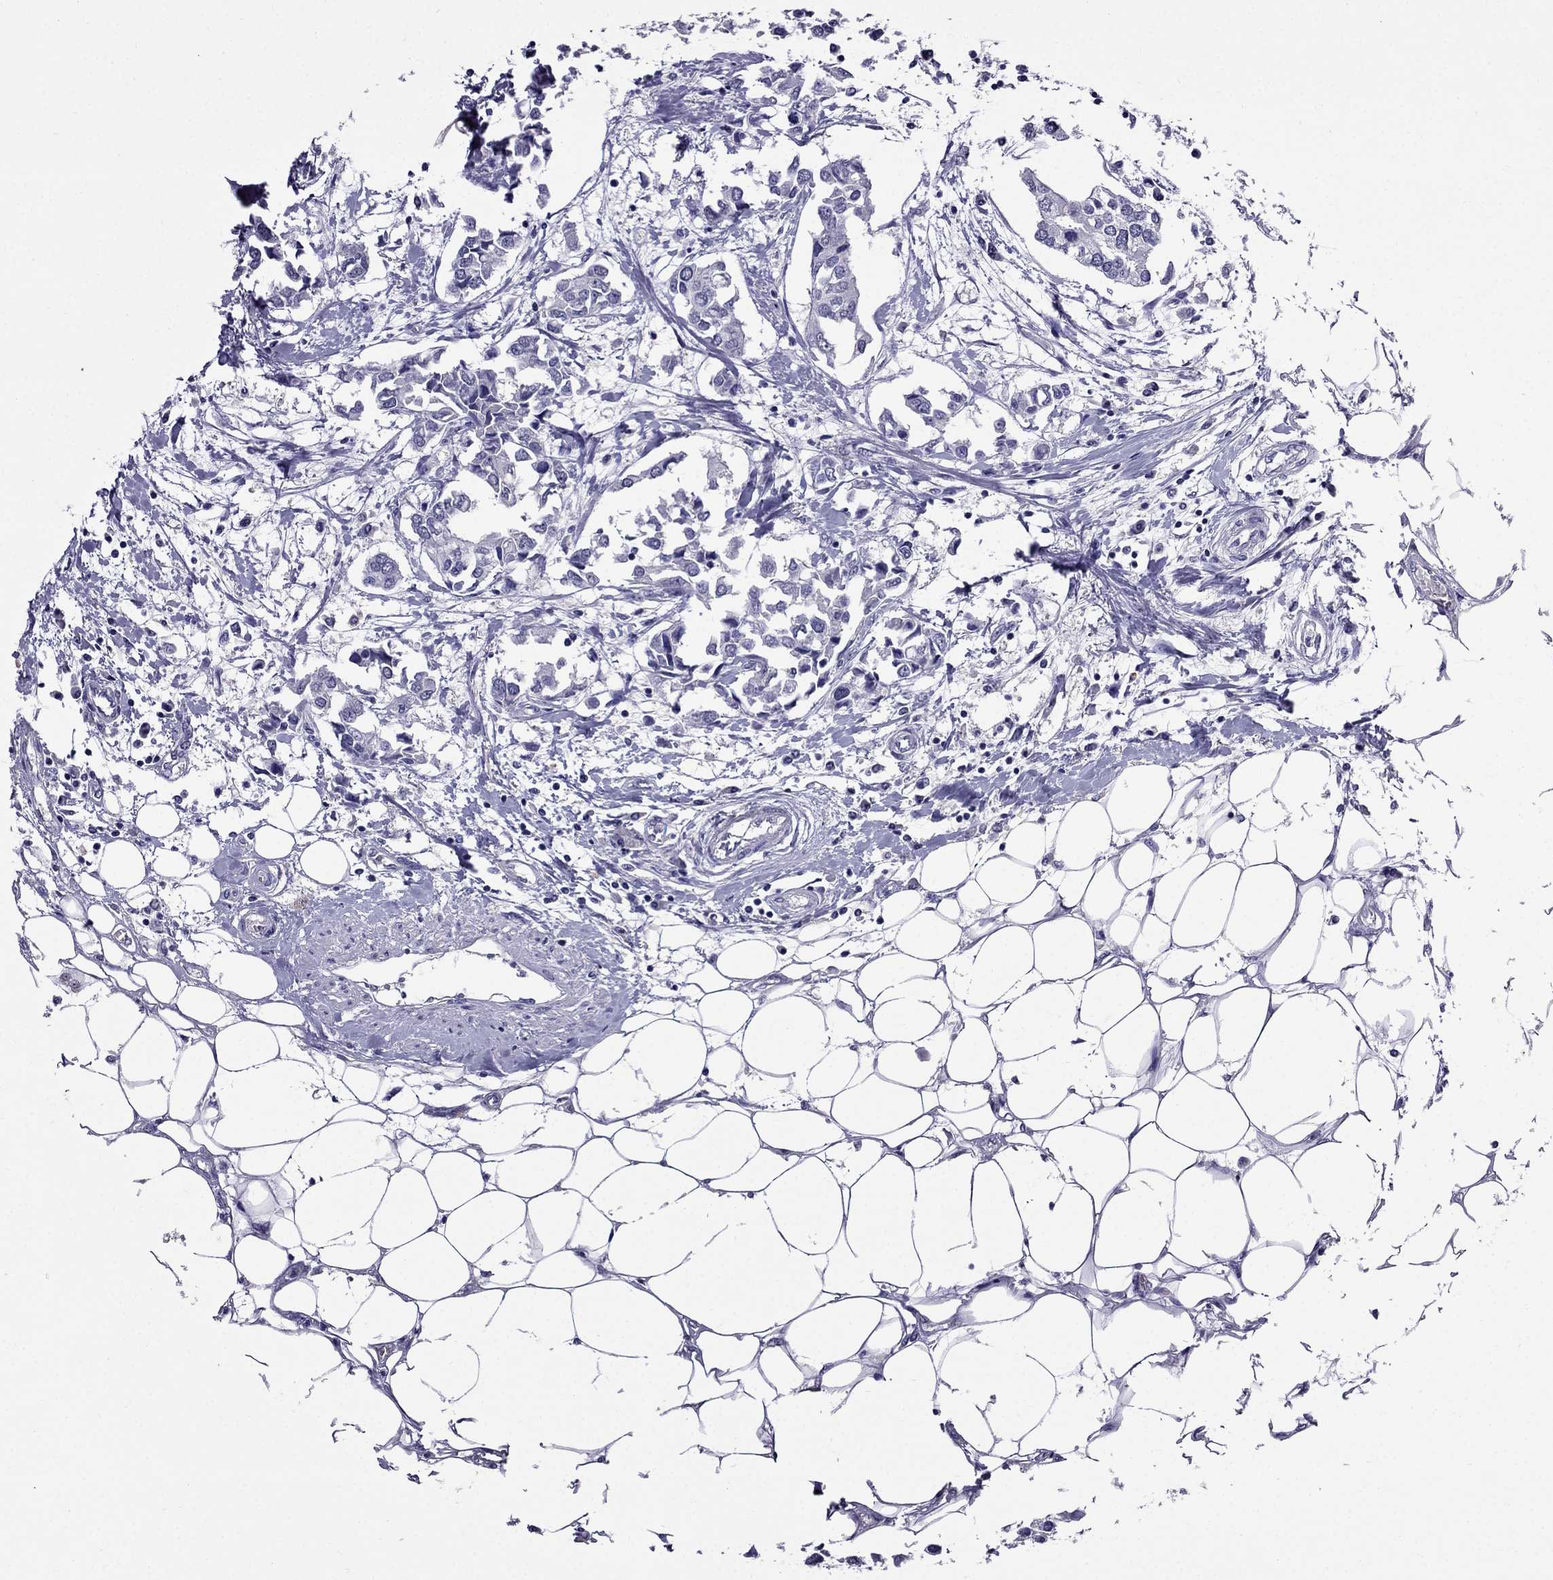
{"staining": {"intensity": "negative", "quantity": "none", "location": "none"}, "tissue": "breast cancer", "cell_type": "Tumor cells", "image_type": "cancer", "snomed": [{"axis": "morphology", "description": "Duct carcinoma"}, {"axis": "topography", "description": "Breast"}], "caption": "Tumor cells show no significant positivity in breast cancer. (DAB (3,3'-diaminobenzidine) IHC, high magnification).", "gene": "OLFM4", "patient": {"sex": "female", "age": 83}}